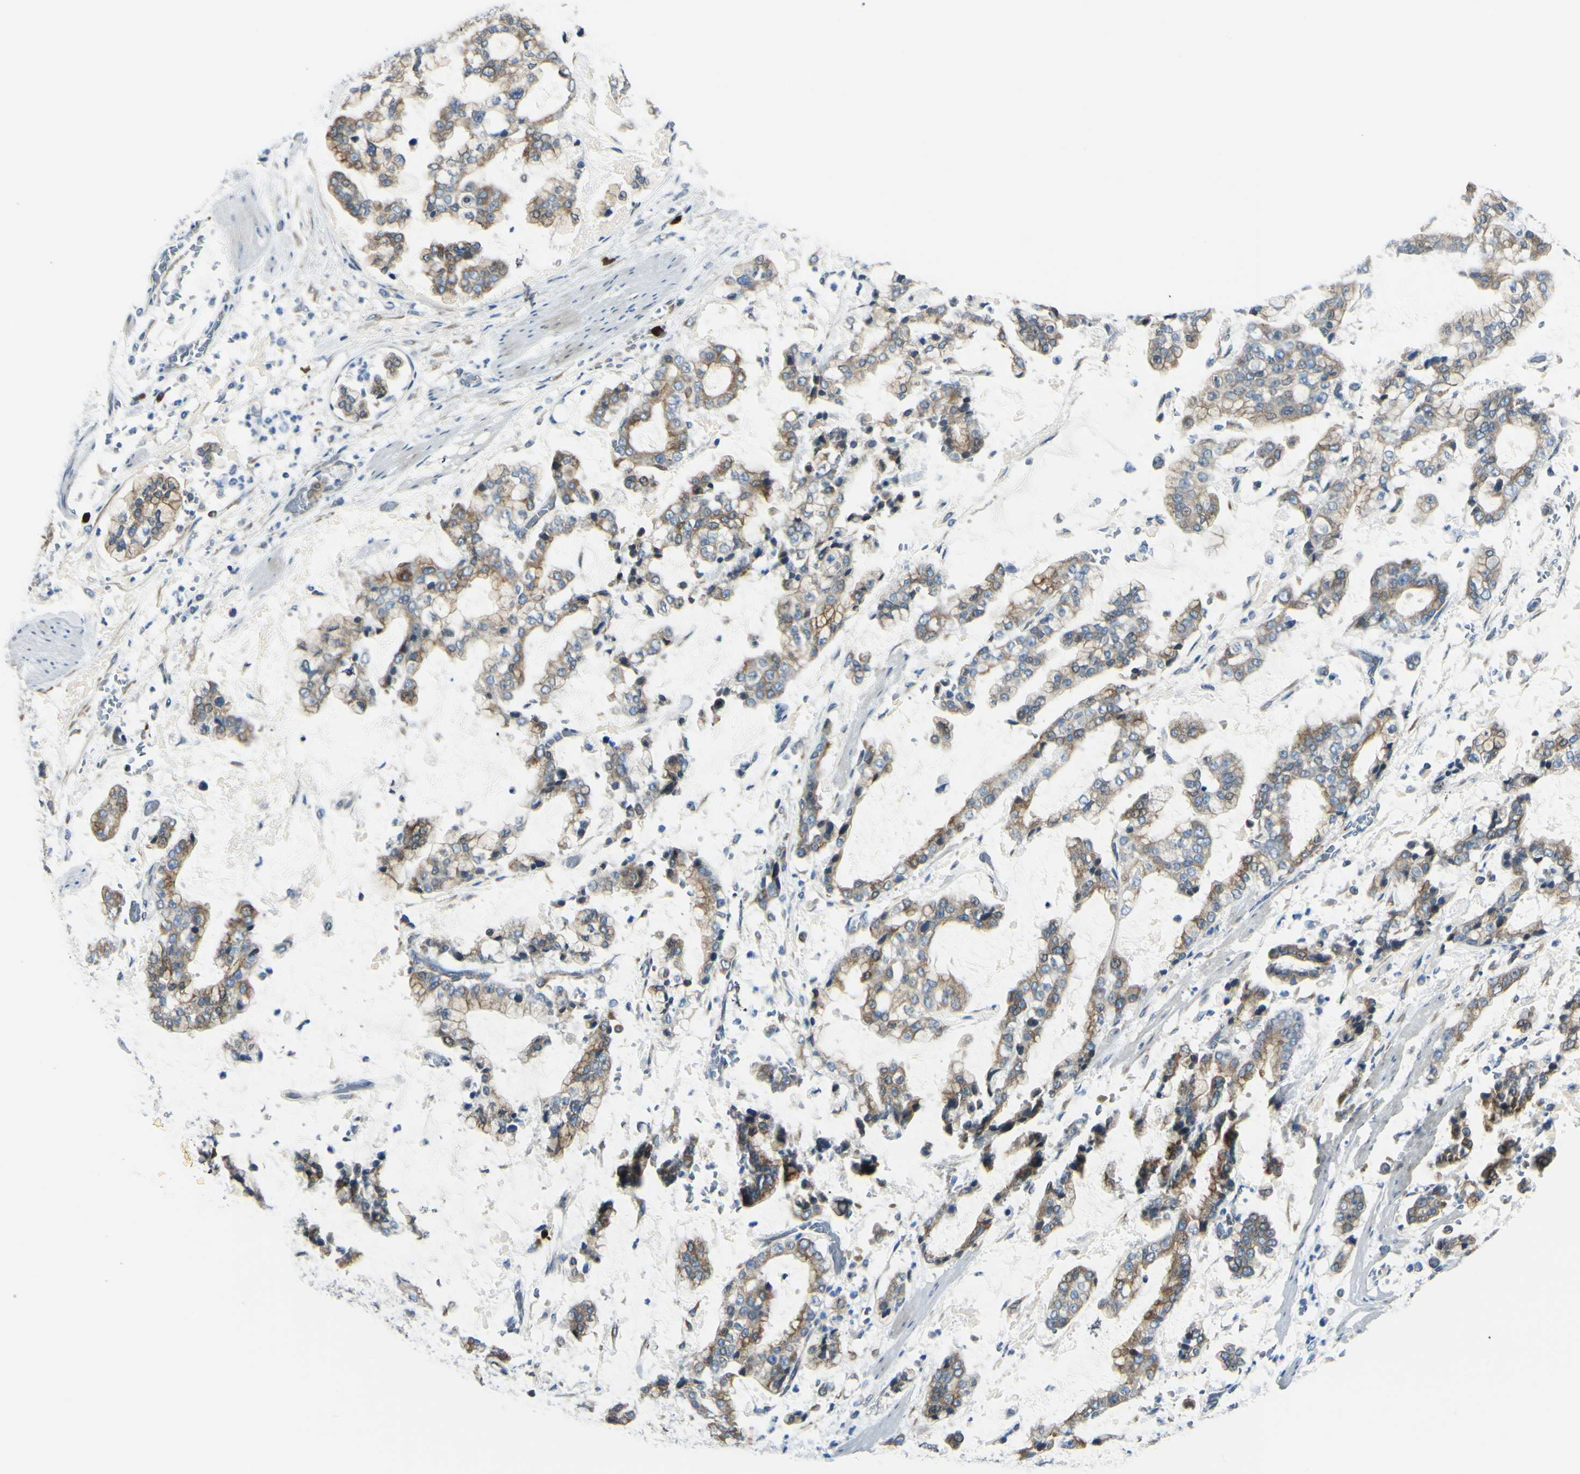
{"staining": {"intensity": "moderate", "quantity": "25%-75%", "location": "cytoplasmic/membranous"}, "tissue": "stomach cancer", "cell_type": "Tumor cells", "image_type": "cancer", "snomed": [{"axis": "morphology", "description": "Normal tissue, NOS"}, {"axis": "morphology", "description": "Adenocarcinoma, NOS"}, {"axis": "topography", "description": "Stomach, upper"}, {"axis": "topography", "description": "Stomach"}], "caption": "Moderate cytoplasmic/membranous expression for a protein is identified in about 25%-75% of tumor cells of adenocarcinoma (stomach) using IHC.", "gene": "SELENOS", "patient": {"sex": "male", "age": 76}}